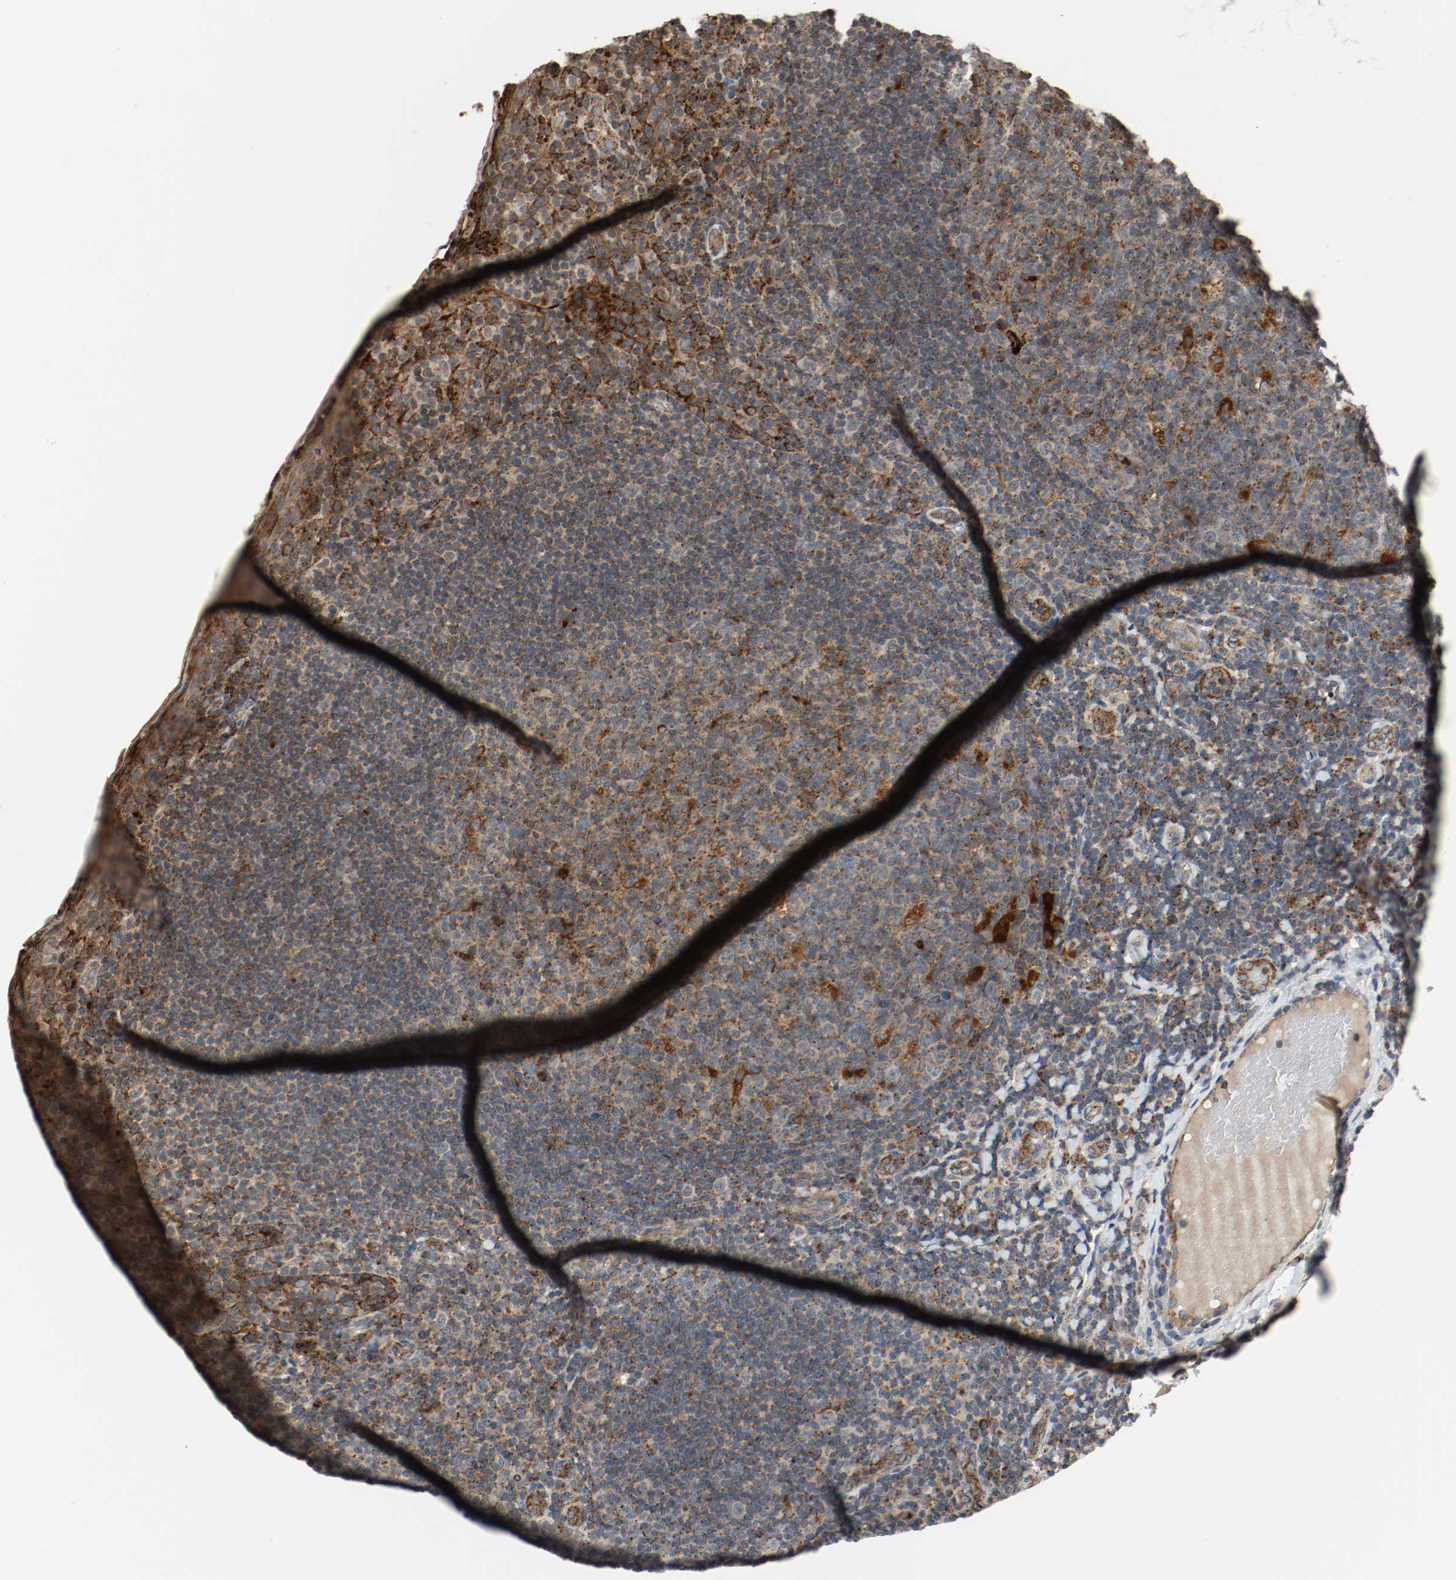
{"staining": {"intensity": "strong", "quantity": ">75%", "location": "cytoplasmic/membranous"}, "tissue": "tonsil", "cell_type": "Germinal center cells", "image_type": "normal", "snomed": [{"axis": "morphology", "description": "Normal tissue, NOS"}, {"axis": "topography", "description": "Tonsil"}], "caption": "This histopathology image demonstrates IHC staining of normal tonsil, with high strong cytoplasmic/membranous positivity in about >75% of germinal center cells.", "gene": "LAMP2", "patient": {"sex": "male", "age": 17}}